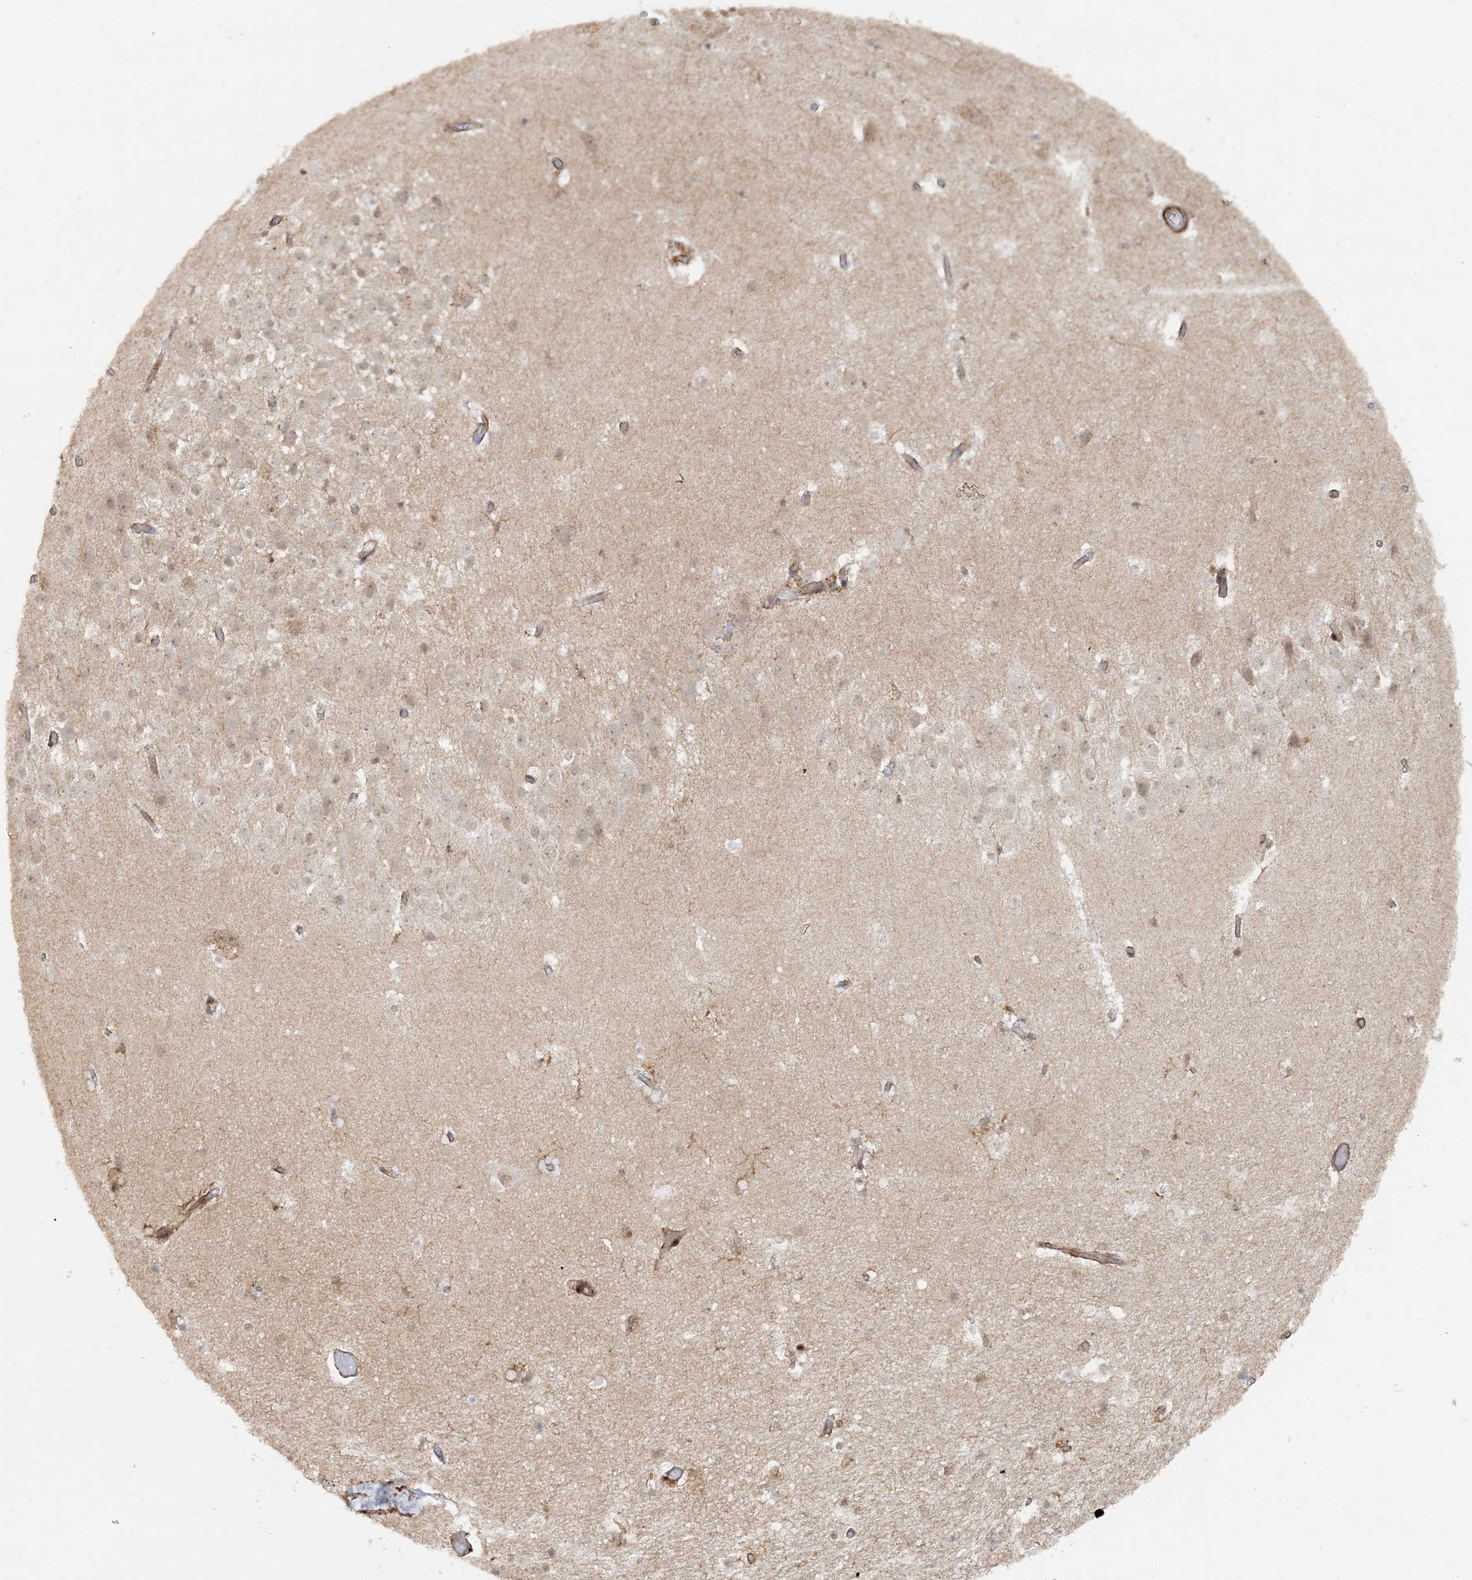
{"staining": {"intensity": "weak", "quantity": "<25%", "location": "cytoplasmic/membranous"}, "tissue": "hippocampus", "cell_type": "Glial cells", "image_type": "normal", "snomed": [{"axis": "morphology", "description": "Normal tissue, NOS"}, {"axis": "topography", "description": "Hippocampus"}], "caption": "Benign hippocampus was stained to show a protein in brown. There is no significant positivity in glial cells.", "gene": "STAM2", "patient": {"sex": "female", "age": 52}}